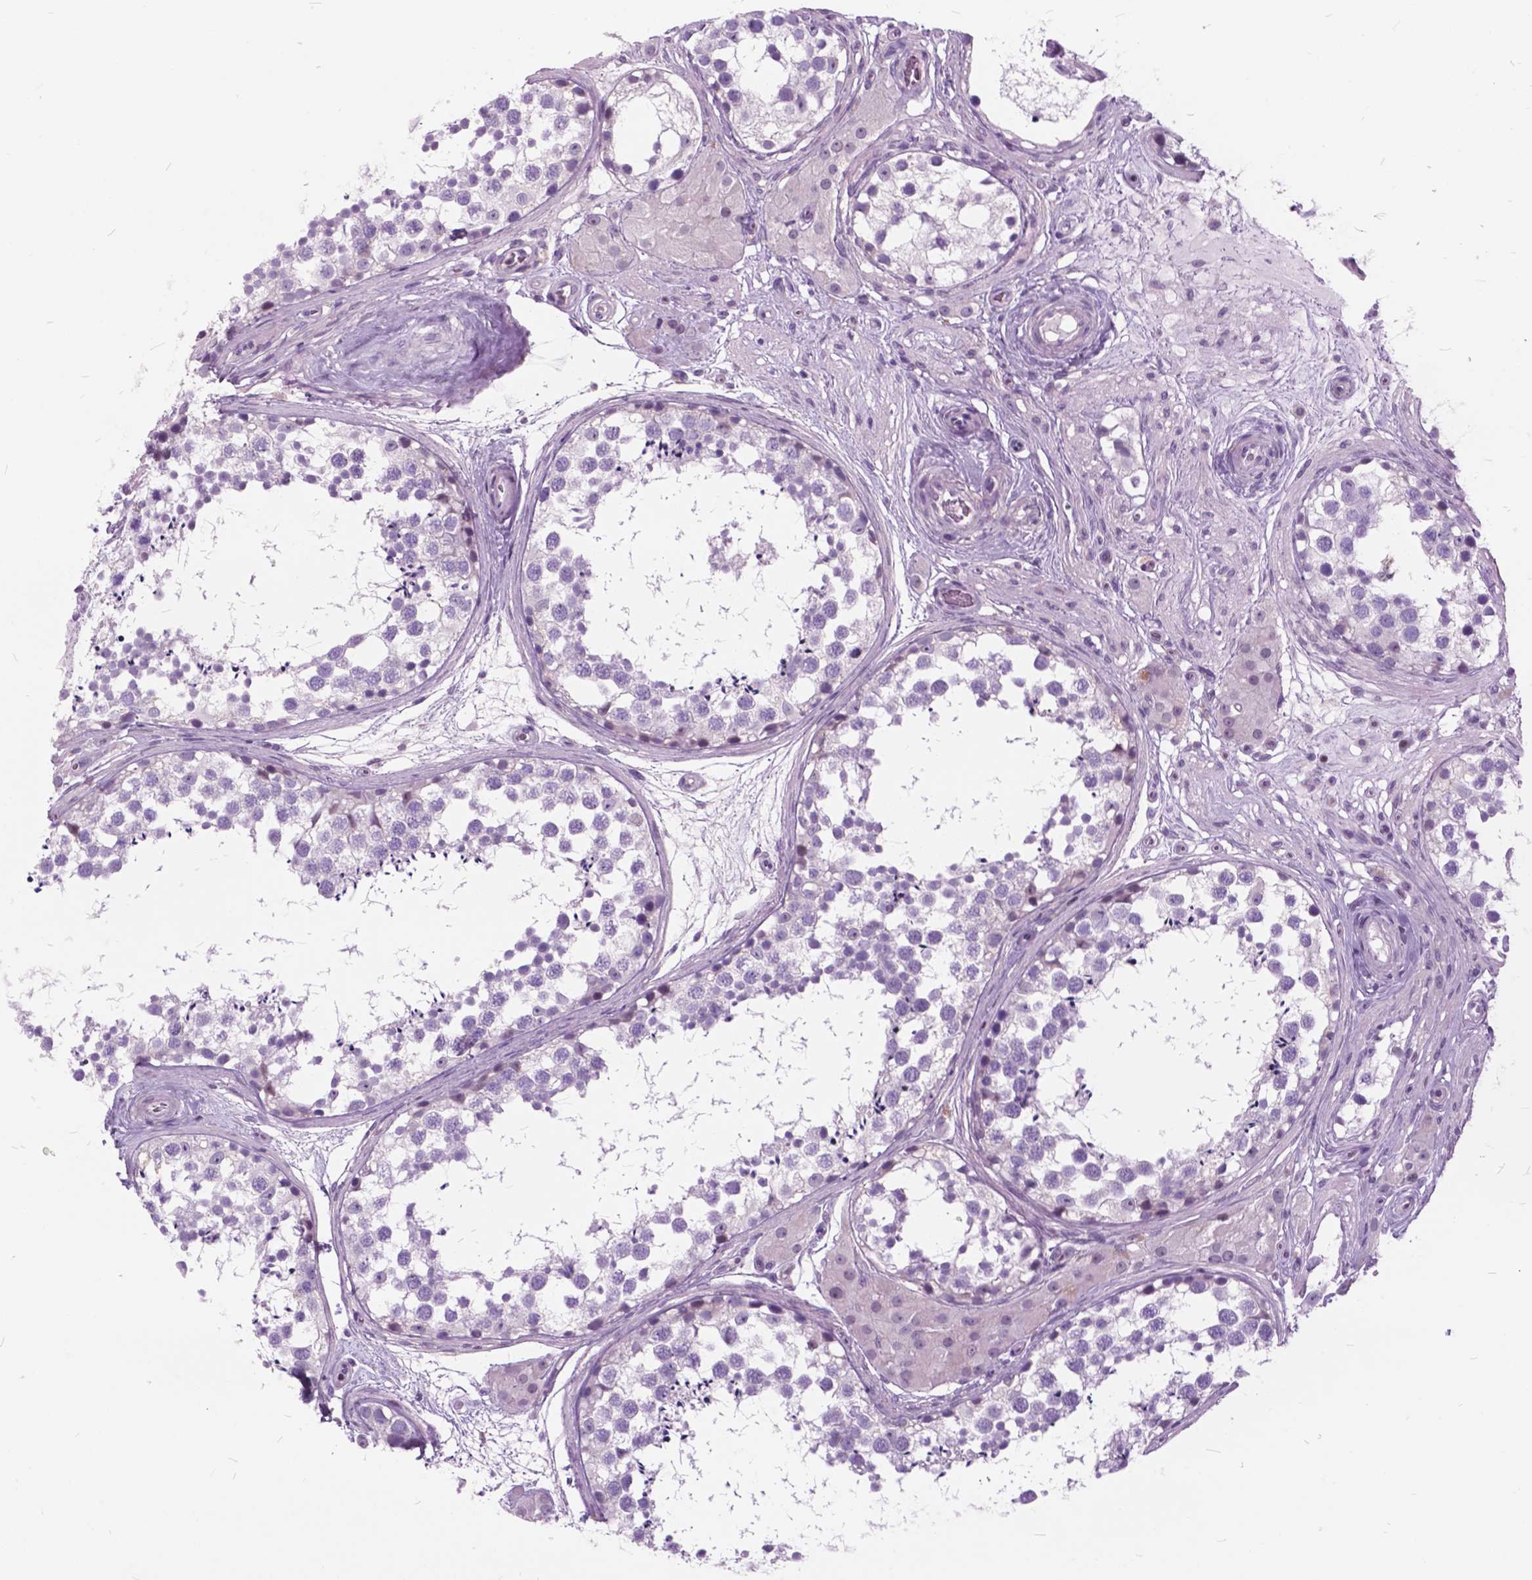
{"staining": {"intensity": "negative", "quantity": "none", "location": "none"}, "tissue": "testis", "cell_type": "Cells in seminiferous ducts", "image_type": "normal", "snomed": [{"axis": "morphology", "description": "Normal tissue, NOS"}, {"axis": "morphology", "description": "Seminoma, NOS"}, {"axis": "topography", "description": "Testis"}], "caption": "Protein analysis of benign testis demonstrates no significant staining in cells in seminiferous ducts. (DAB immunohistochemistry (IHC) visualized using brightfield microscopy, high magnification).", "gene": "SP140", "patient": {"sex": "male", "age": 65}}